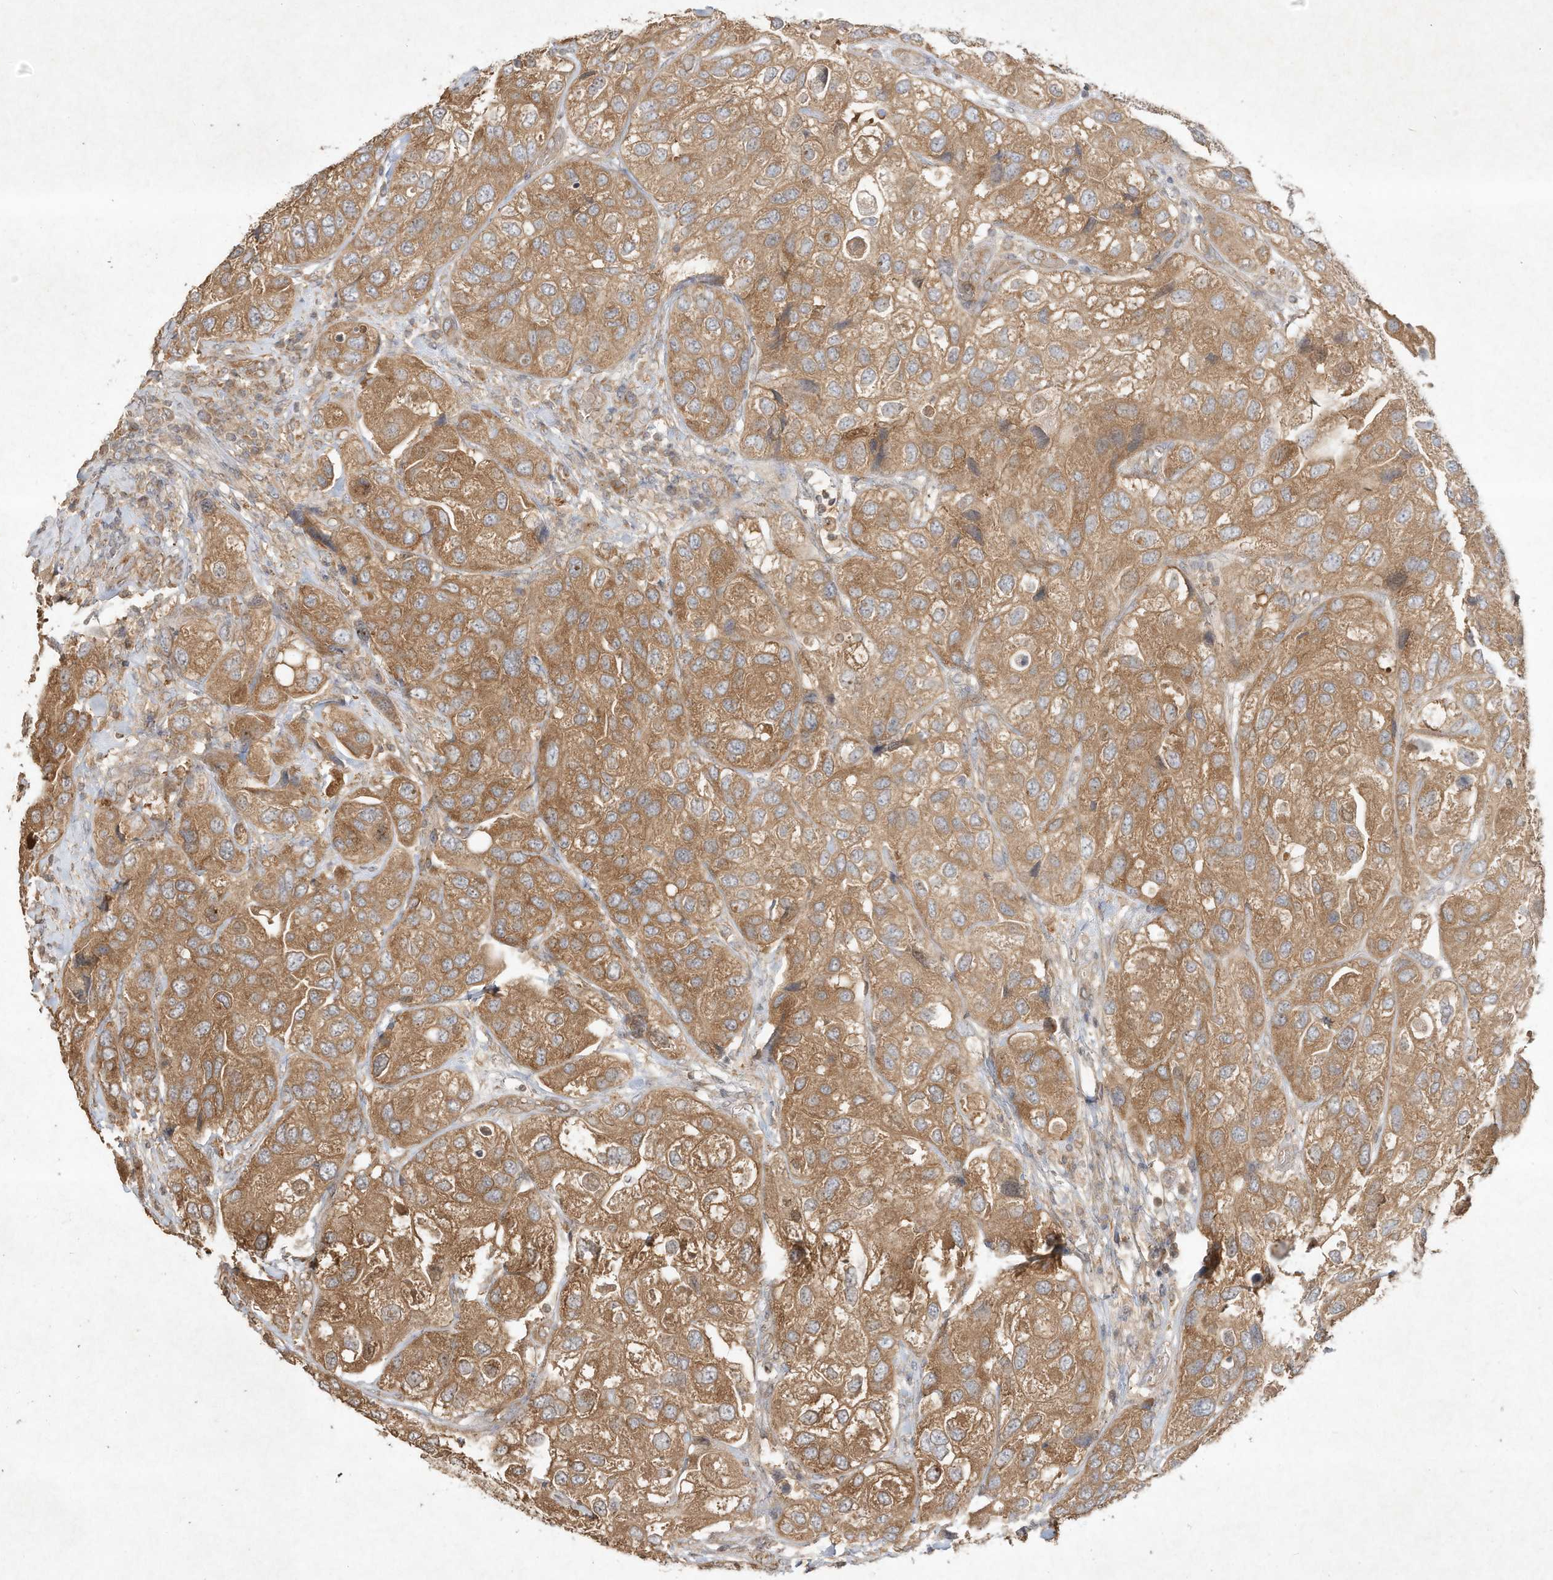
{"staining": {"intensity": "moderate", "quantity": ">75%", "location": "cytoplasmic/membranous"}, "tissue": "urothelial cancer", "cell_type": "Tumor cells", "image_type": "cancer", "snomed": [{"axis": "morphology", "description": "Urothelial carcinoma, High grade"}, {"axis": "topography", "description": "Urinary bladder"}], "caption": "Immunohistochemistry (IHC) (DAB (3,3'-diaminobenzidine)) staining of human high-grade urothelial carcinoma displays moderate cytoplasmic/membranous protein positivity in about >75% of tumor cells.", "gene": "DYNC1I2", "patient": {"sex": "female", "age": 64}}